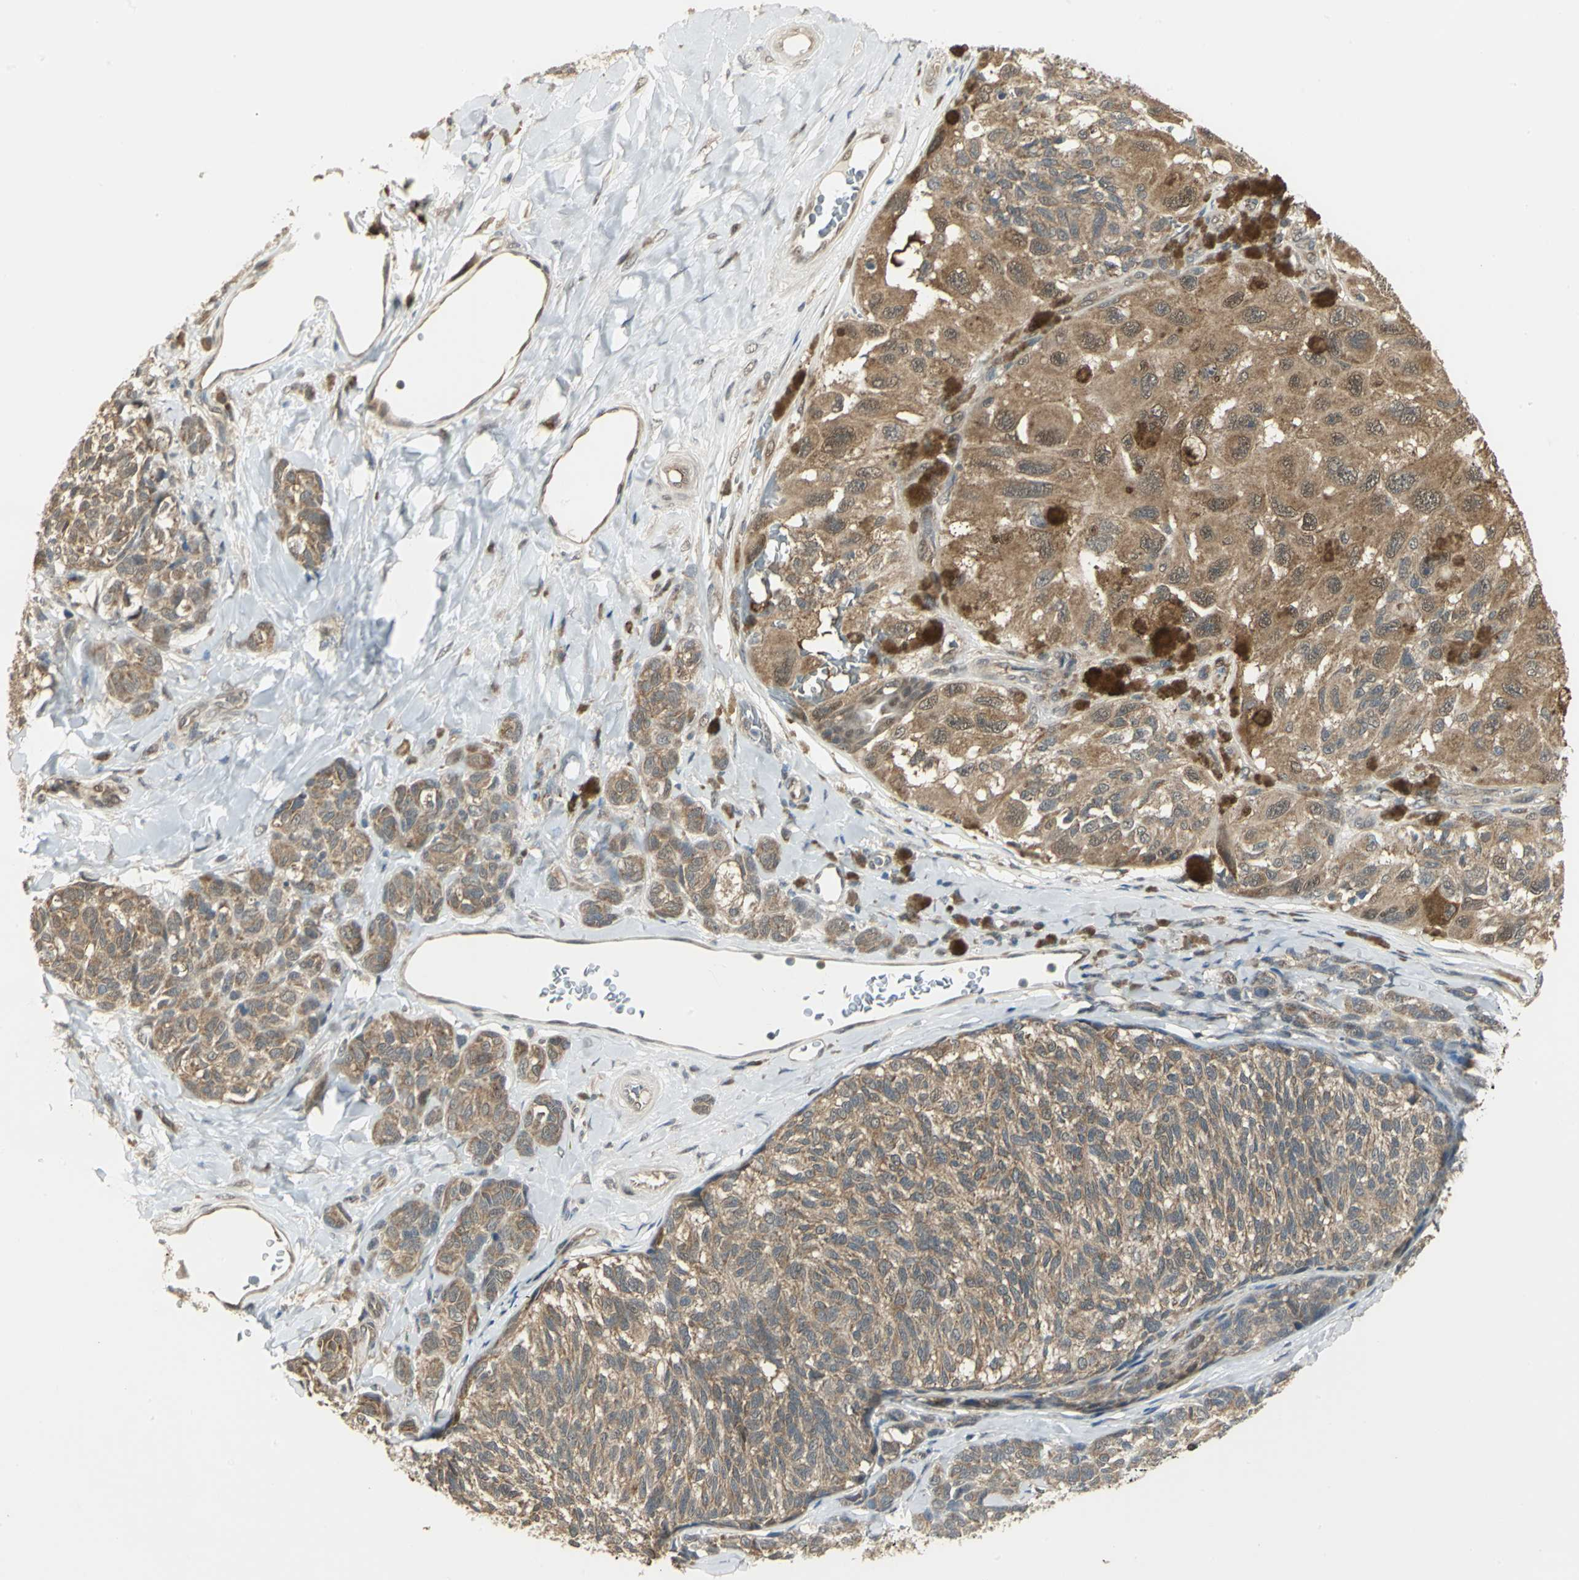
{"staining": {"intensity": "moderate", "quantity": ">75%", "location": "cytoplasmic/membranous"}, "tissue": "melanoma", "cell_type": "Tumor cells", "image_type": "cancer", "snomed": [{"axis": "morphology", "description": "Malignant melanoma, NOS"}, {"axis": "topography", "description": "Skin"}], "caption": "Immunohistochemistry (DAB (3,3'-diaminobenzidine)) staining of melanoma exhibits moderate cytoplasmic/membranous protein staining in about >75% of tumor cells.", "gene": "PSMC4", "patient": {"sex": "female", "age": 73}}